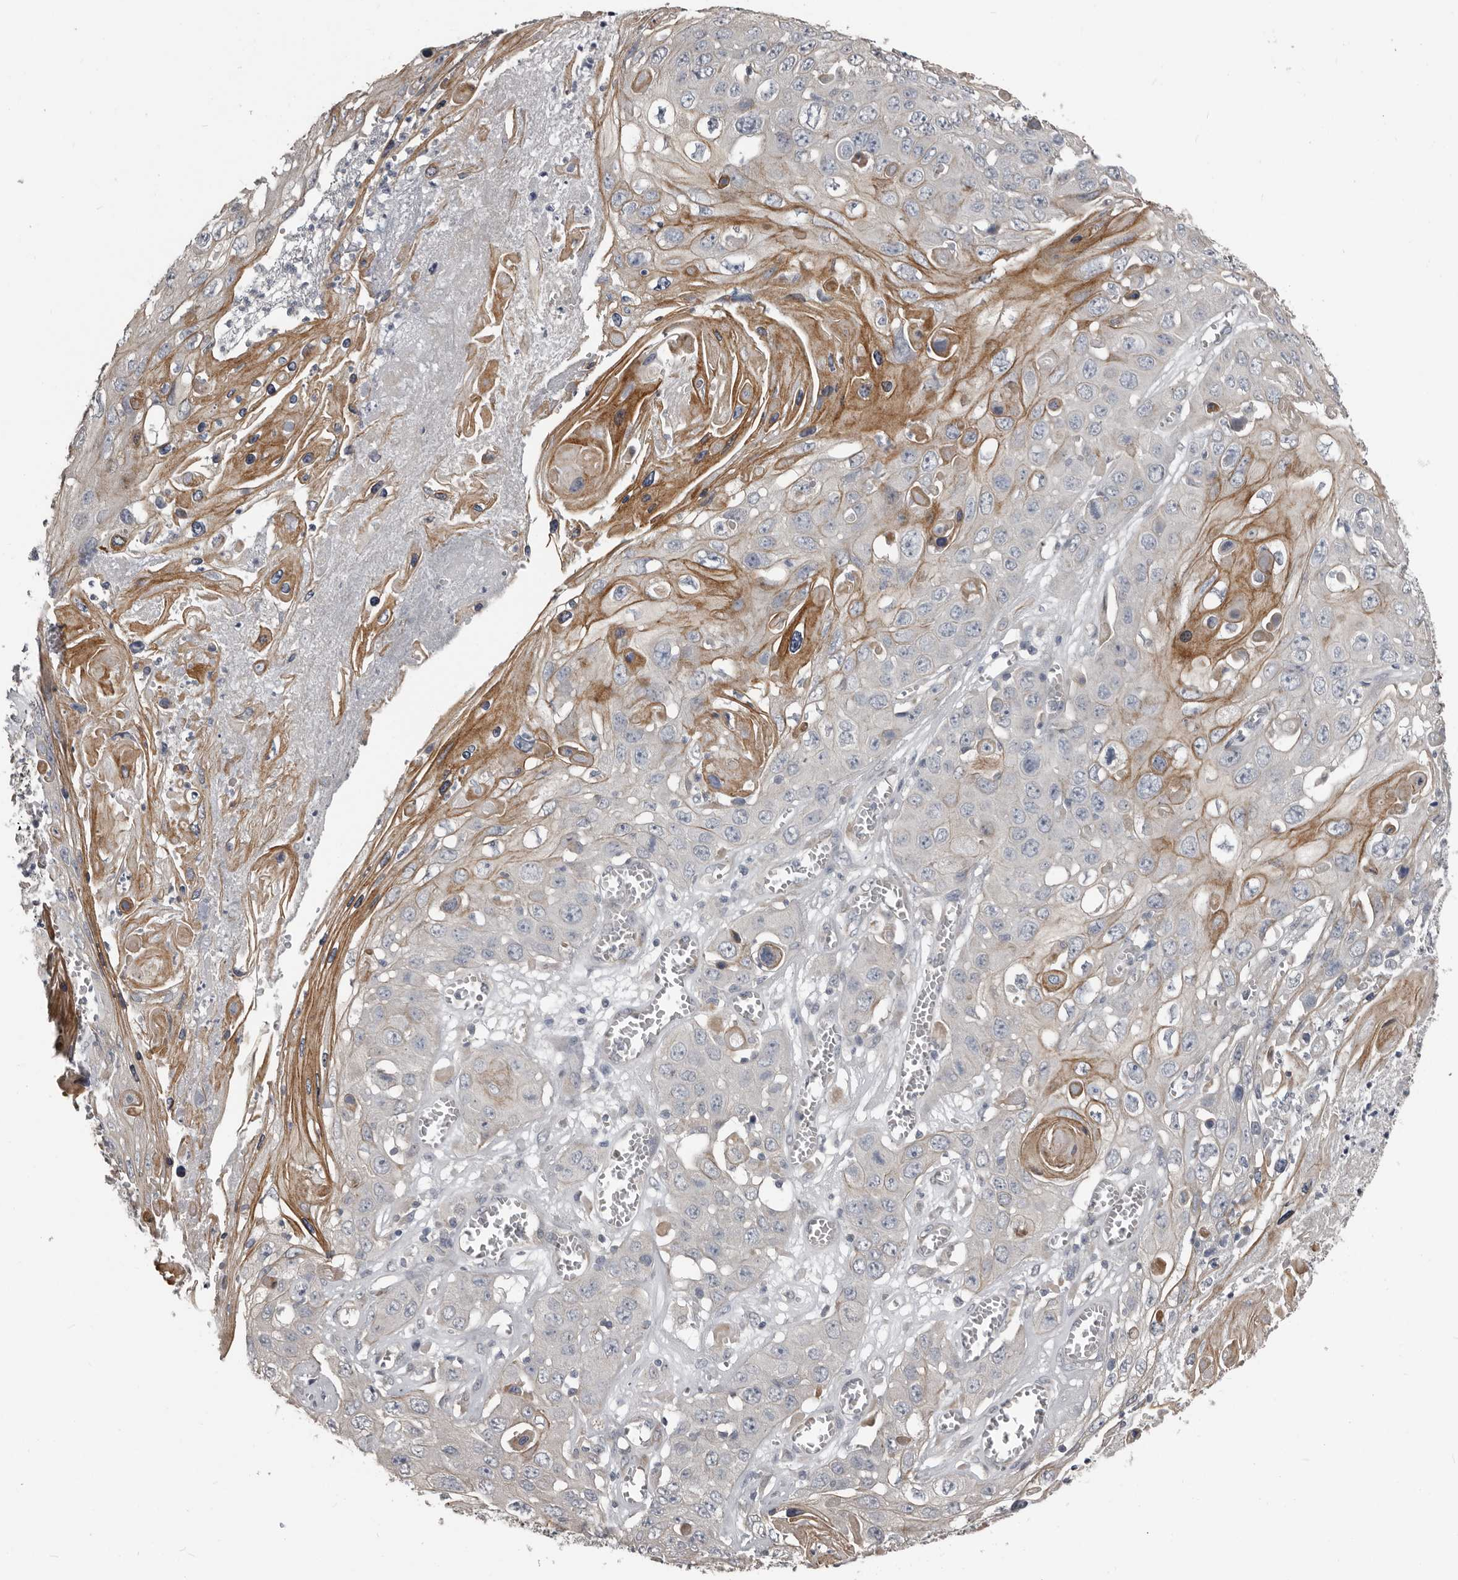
{"staining": {"intensity": "moderate", "quantity": "<25%", "location": "cytoplasmic/membranous"}, "tissue": "skin cancer", "cell_type": "Tumor cells", "image_type": "cancer", "snomed": [{"axis": "morphology", "description": "Squamous cell carcinoma, NOS"}, {"axis": "topography", "description": "Skin"}], "caption": "Tumor cells reveal moderate cytoplasmic/membranous expression in about <25% of cells in squamous cell carcinoma (skin).", "gene": "KCNJ8", "patient": {"sex": "male", "age": 55}}